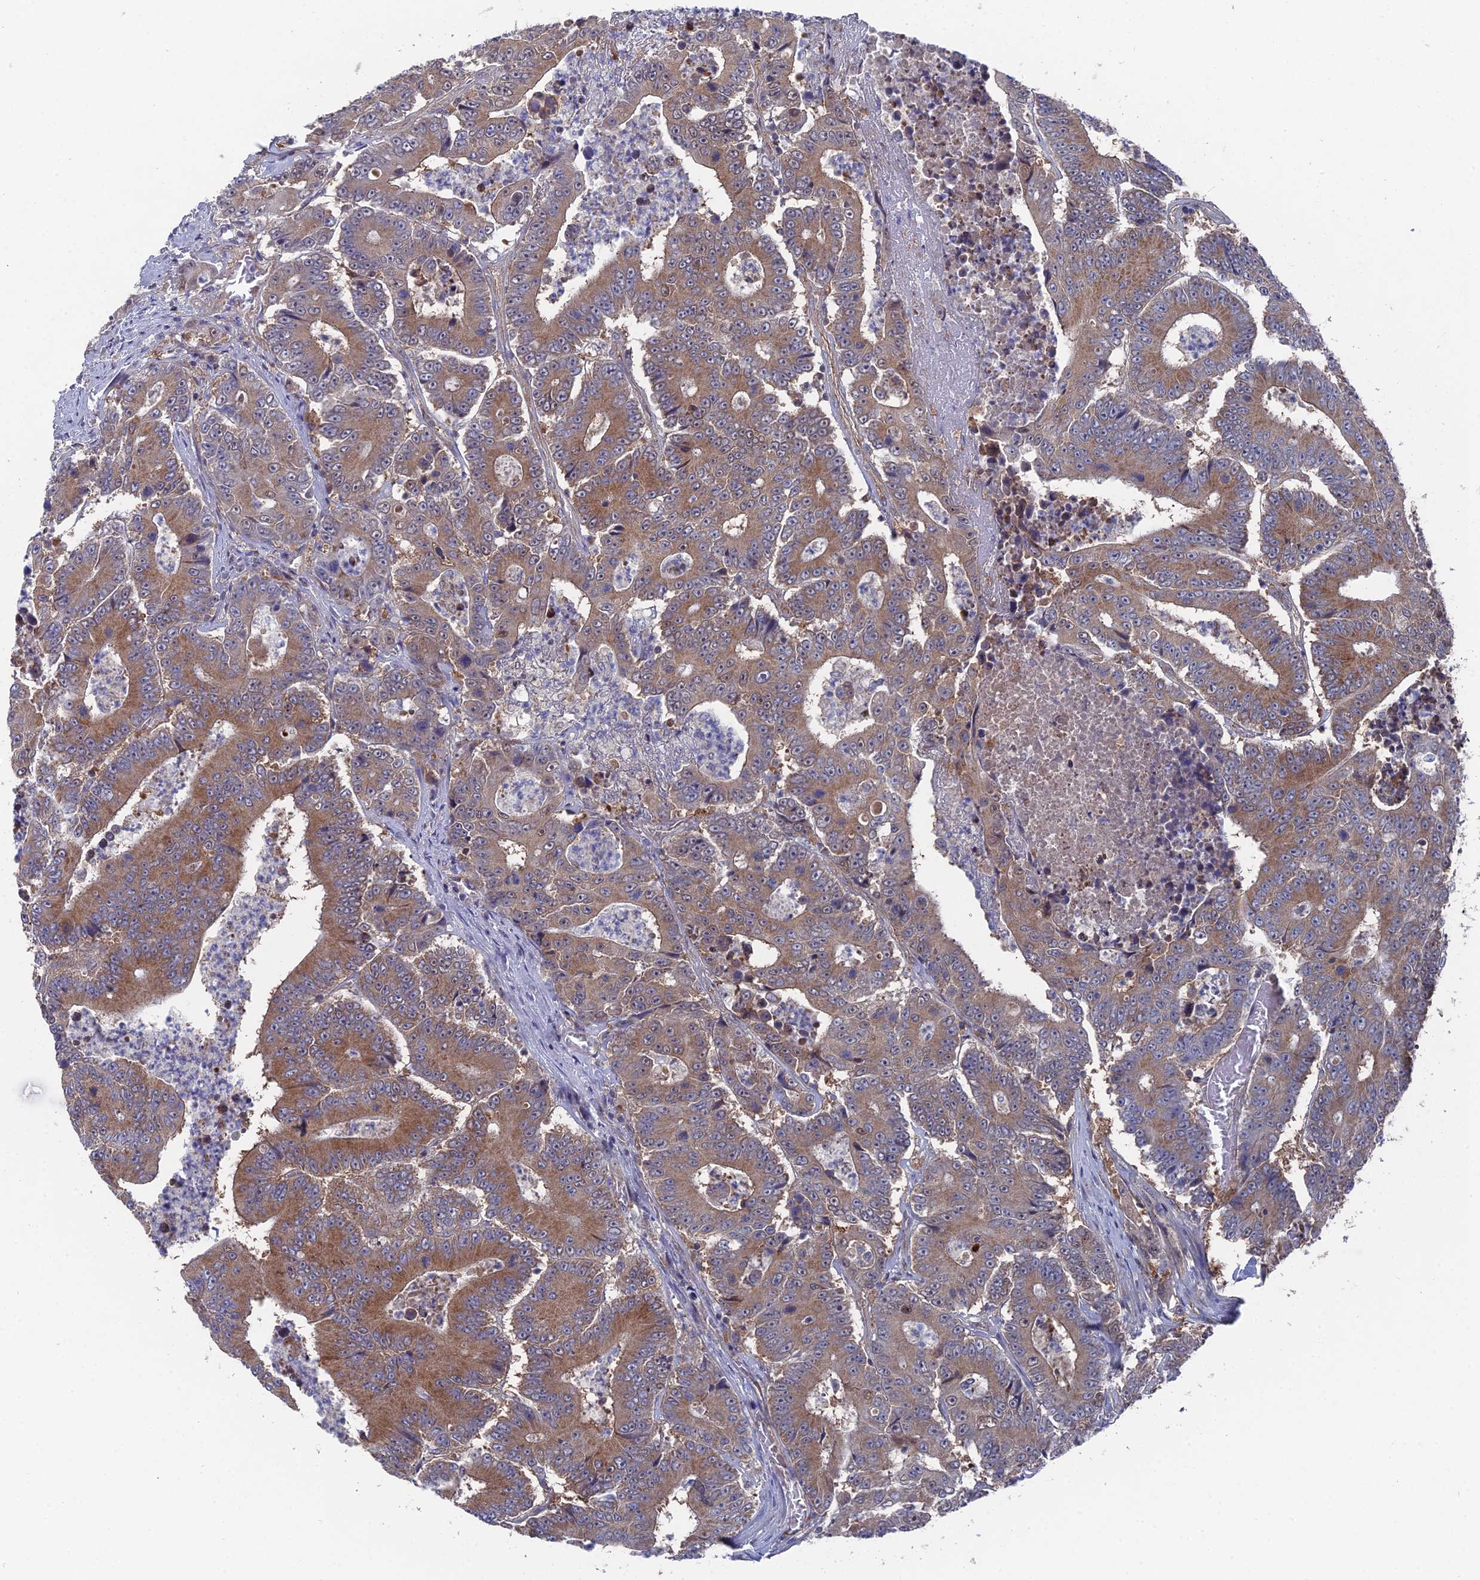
{"staining": {"intensity": "moderate", "quantity": ">75%", "location": "cytoplasmic/membranous"}, "tissue": "colorectal cancer", "cell_type": "Tumor cells", "image_type": "cancer", "snomed": [{"axis": "morphology", "description": "Adenocarcinoma, NOS"}, {"axis": "topography", "description": "Colon"}], "caption": "Tumor cells show medium levels of moderate cytoplasmic/membranous expression in about >75% of cells in colorectal cancer.", "gene": "UNC5D", "patient": {"sex": "male", "age": 83}}